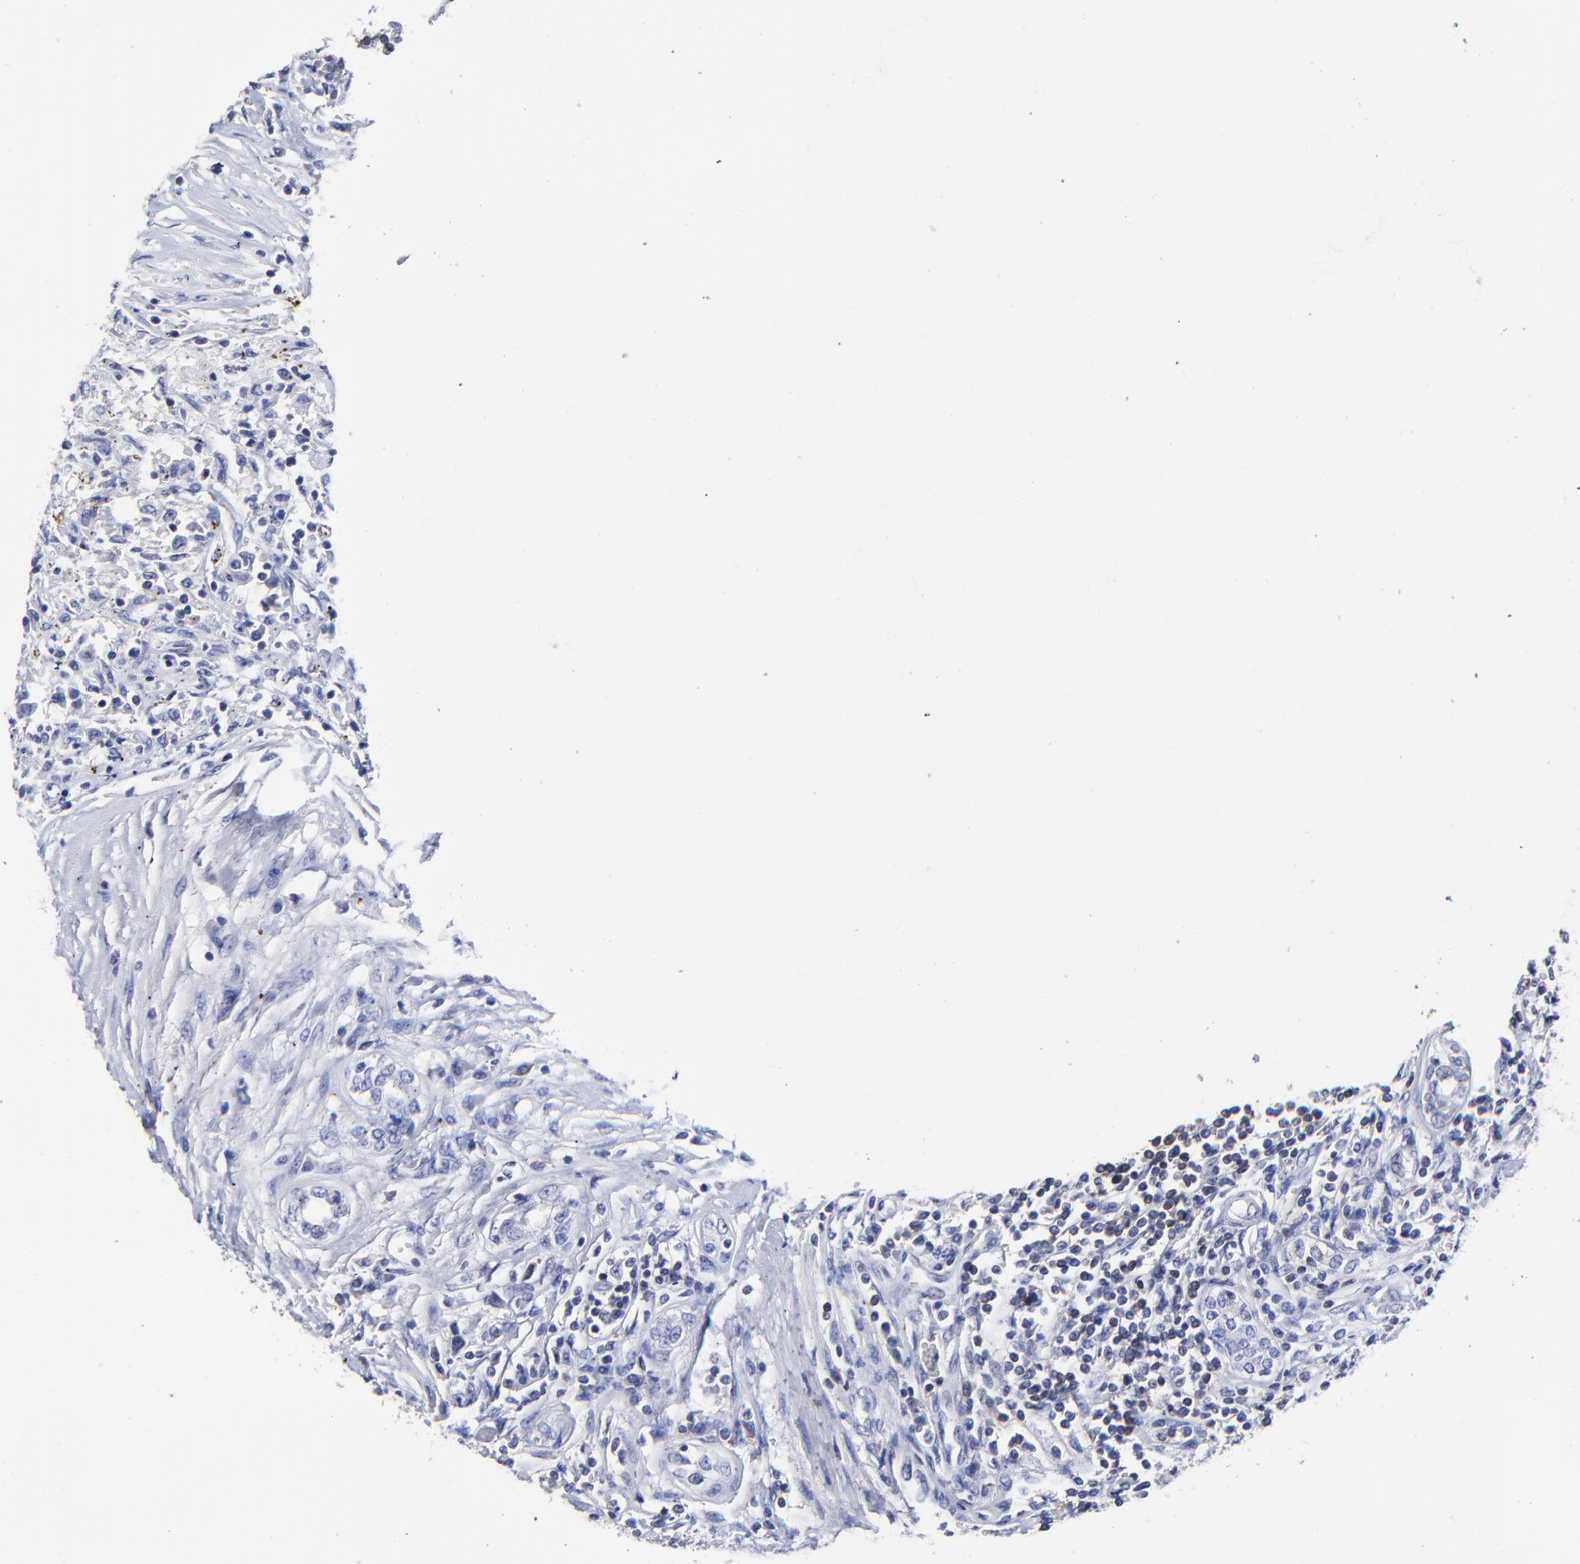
{"staining": {"intensity": "negative", "quantity": "none", "location": "none"}, "tissue": "renal cancer", "cell_type": "Tumor cells", "image_type": "cancer", "snomed": [{"axis": "morphology", "description": "Normal tissue, NOS"}, {"axis": "morphology", "description": "Adenocarcinoma, NOS"}, {"axis": "topography", "description": "Kidney"}], "caption": "This is an IHC image of adenocarcinoma (renal). There is no staining in tumor cells.", "gene": "TRAT1", "patient": {"sex": "male", "age": 71}}